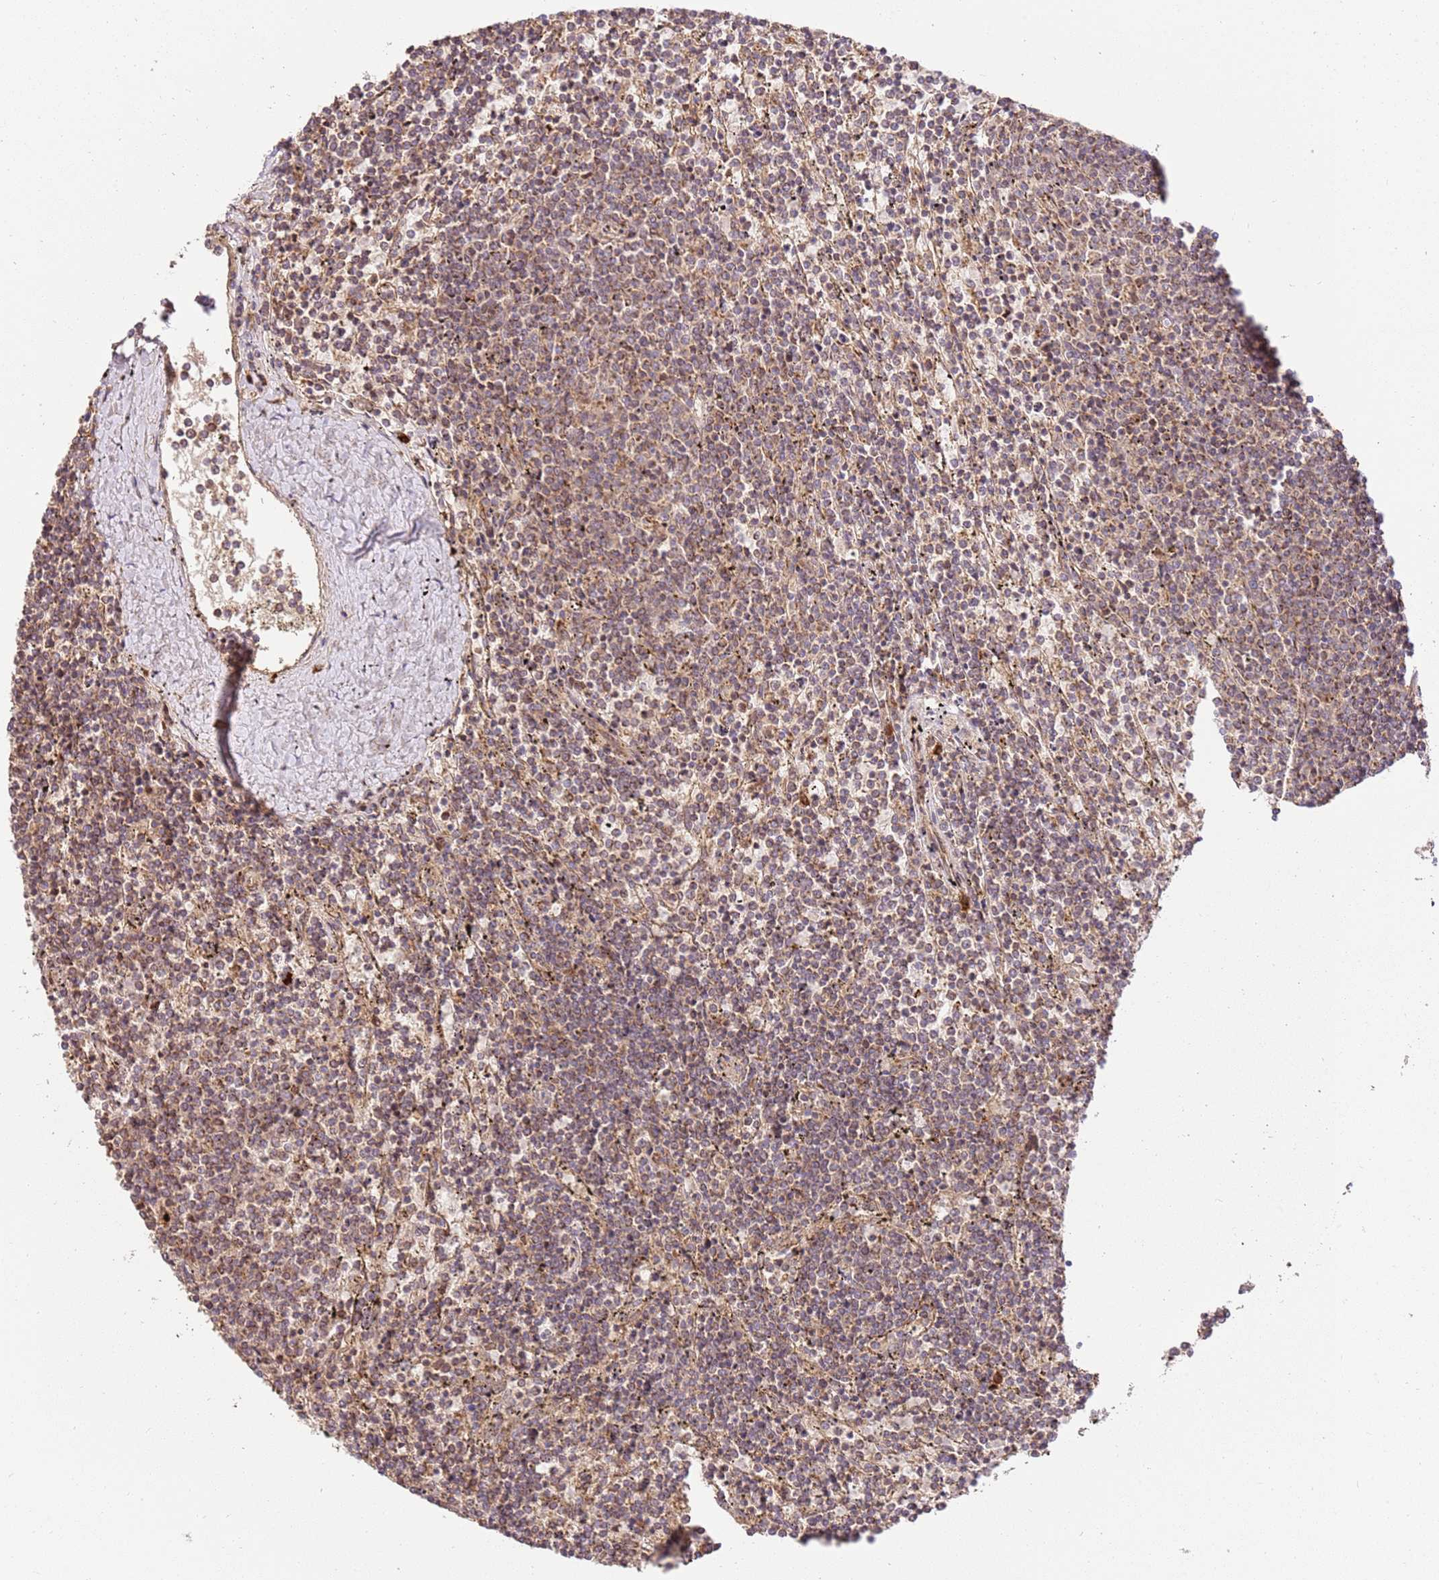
{"staining": {"intensity": "weak", "quantity": "25%-75%", "location": "cytoplasmic/membranous"}, "tissue": "lymphoma", "cell_type": "Tumor cells", "image_type": "cancer", "snomed": [{"axis": "morphology", "description": "Malignant lymphoma, non-Hodgkin's type, Low grade"}, {"axis": "topography", "description": "Spleen"}], "caption": "Weak cytoplasmic/membranous expression for a protein is present in approximately 25%-75% of tumor cells of lymphoma using IHC.", "gene": "SPATA2L", "patient": {"sex": "female", "age": 50}}